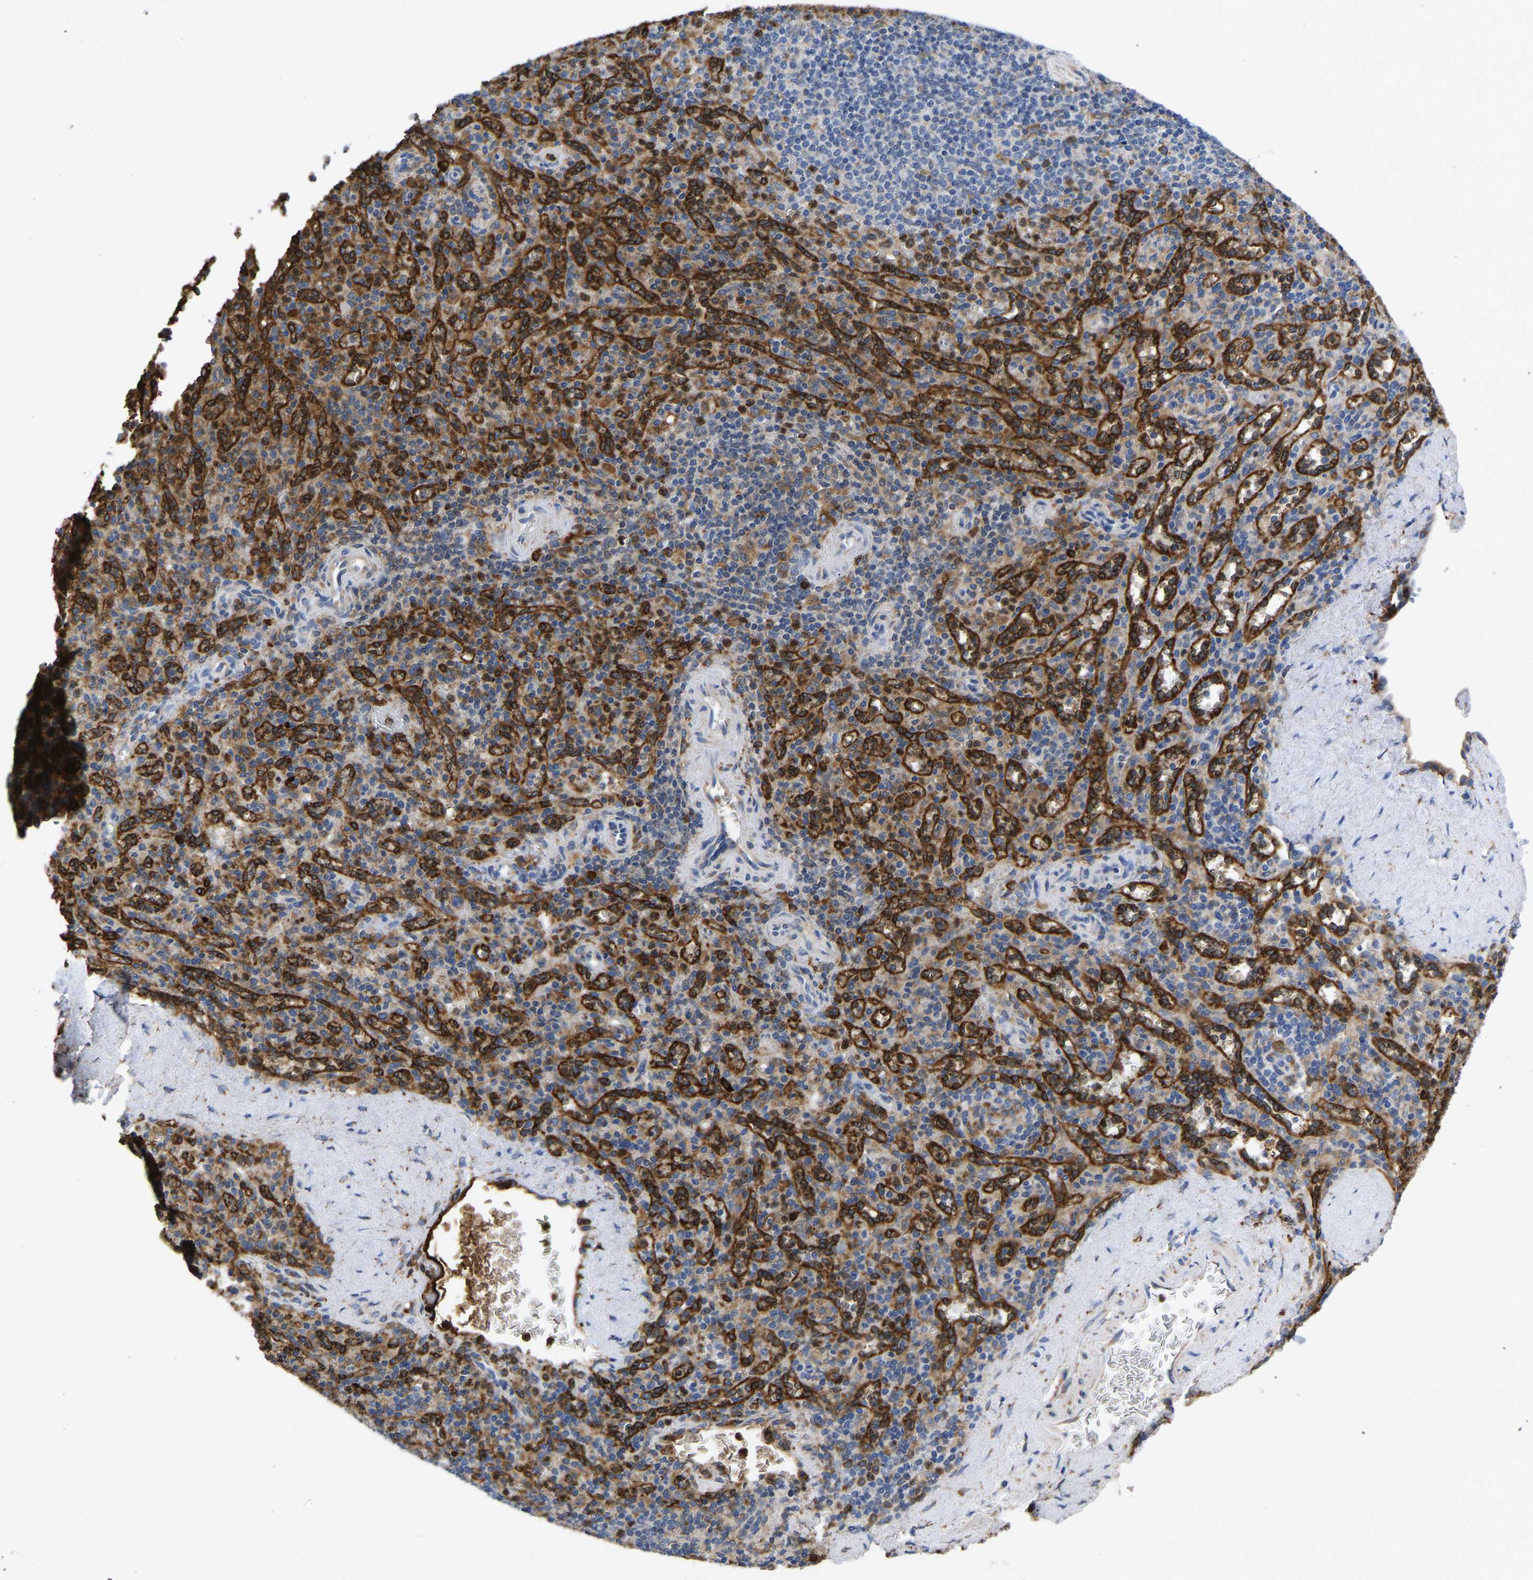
{"staining": {"intensity": "strong", "quantity": "<25%", "location": "cytoplasmic/membranous"}, "tissue": "spleen", "cell_type": "Cells in red pulp", "image_type": "normal", "snomed": [{"axis": "morphology", "description": "Normal tissue, NOS"}, {"axis": "topography", "description": "Spleen"}], "caption": "Immunohistochemistry staining of benign spleen, which demonstrates medium levels of strong cytoplasmic/membranous staining in approximately <25% of cells in red pulp indicating strong cytoplasmic/membranous protein expression. The staining was performed using DAB (brown) for protein detection and nuclei were counterstained in hematoxylin (blue).", "gene": "P4HB", "patient": {"sex": "male", "age": 36}}